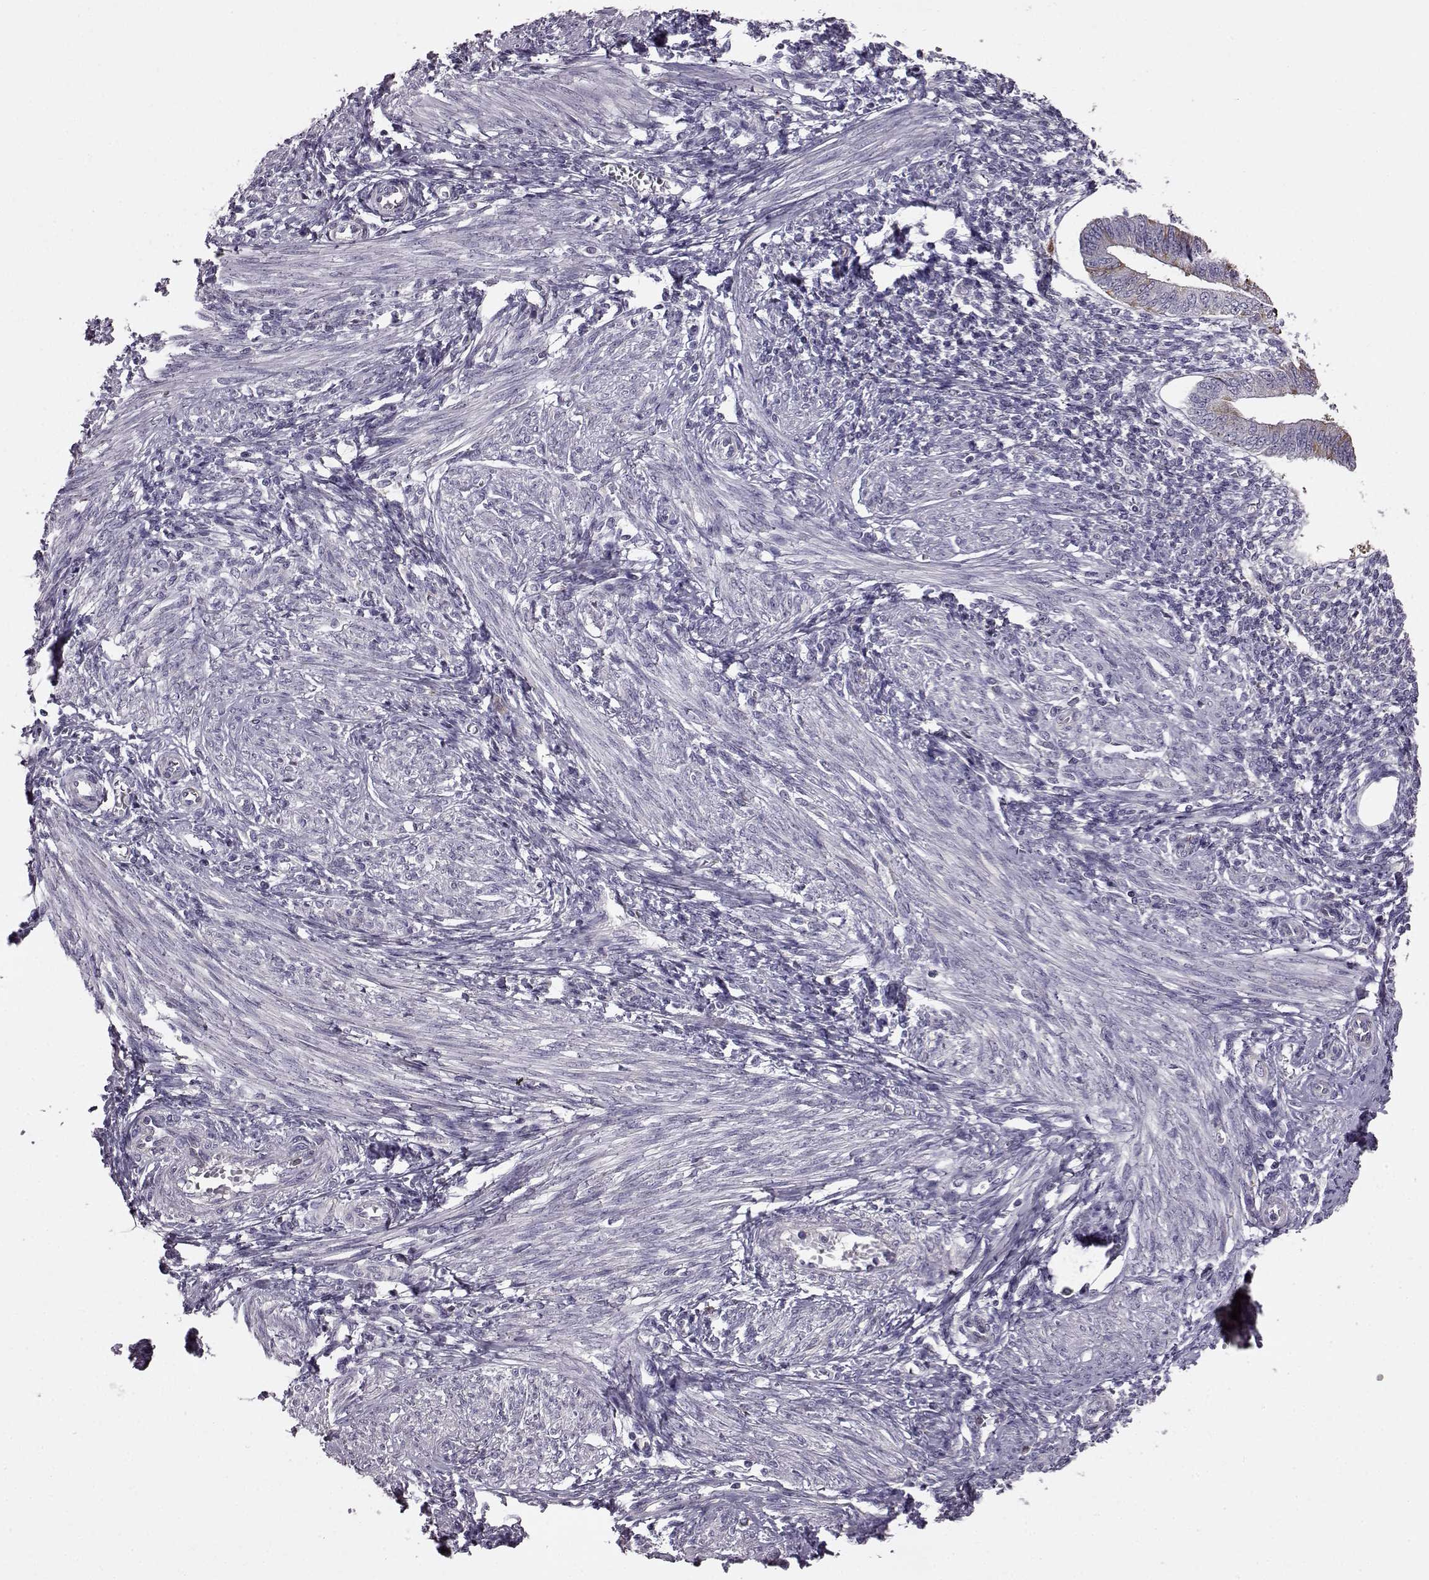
{"staining": {"intensity": "negative", "quantity": "none", "location": "none"}, "tissue": "endometrium", "cell_type": "Cells in endometrial stroma", "image_type": "normal", "snomed": [{"axis": "morphology", "description": "Normal tissue, NOS"}, {"axis": "topography", "description": "Endometrium"}], "caption": "The photomicrograph displays no significant positivity in cells in endometrial stroma of endometrium. (Brightfield microscopy of DAB IHC at high magnification).", "gene": "ADGRG2", "patient": {"sex": "female", "age": 42}}